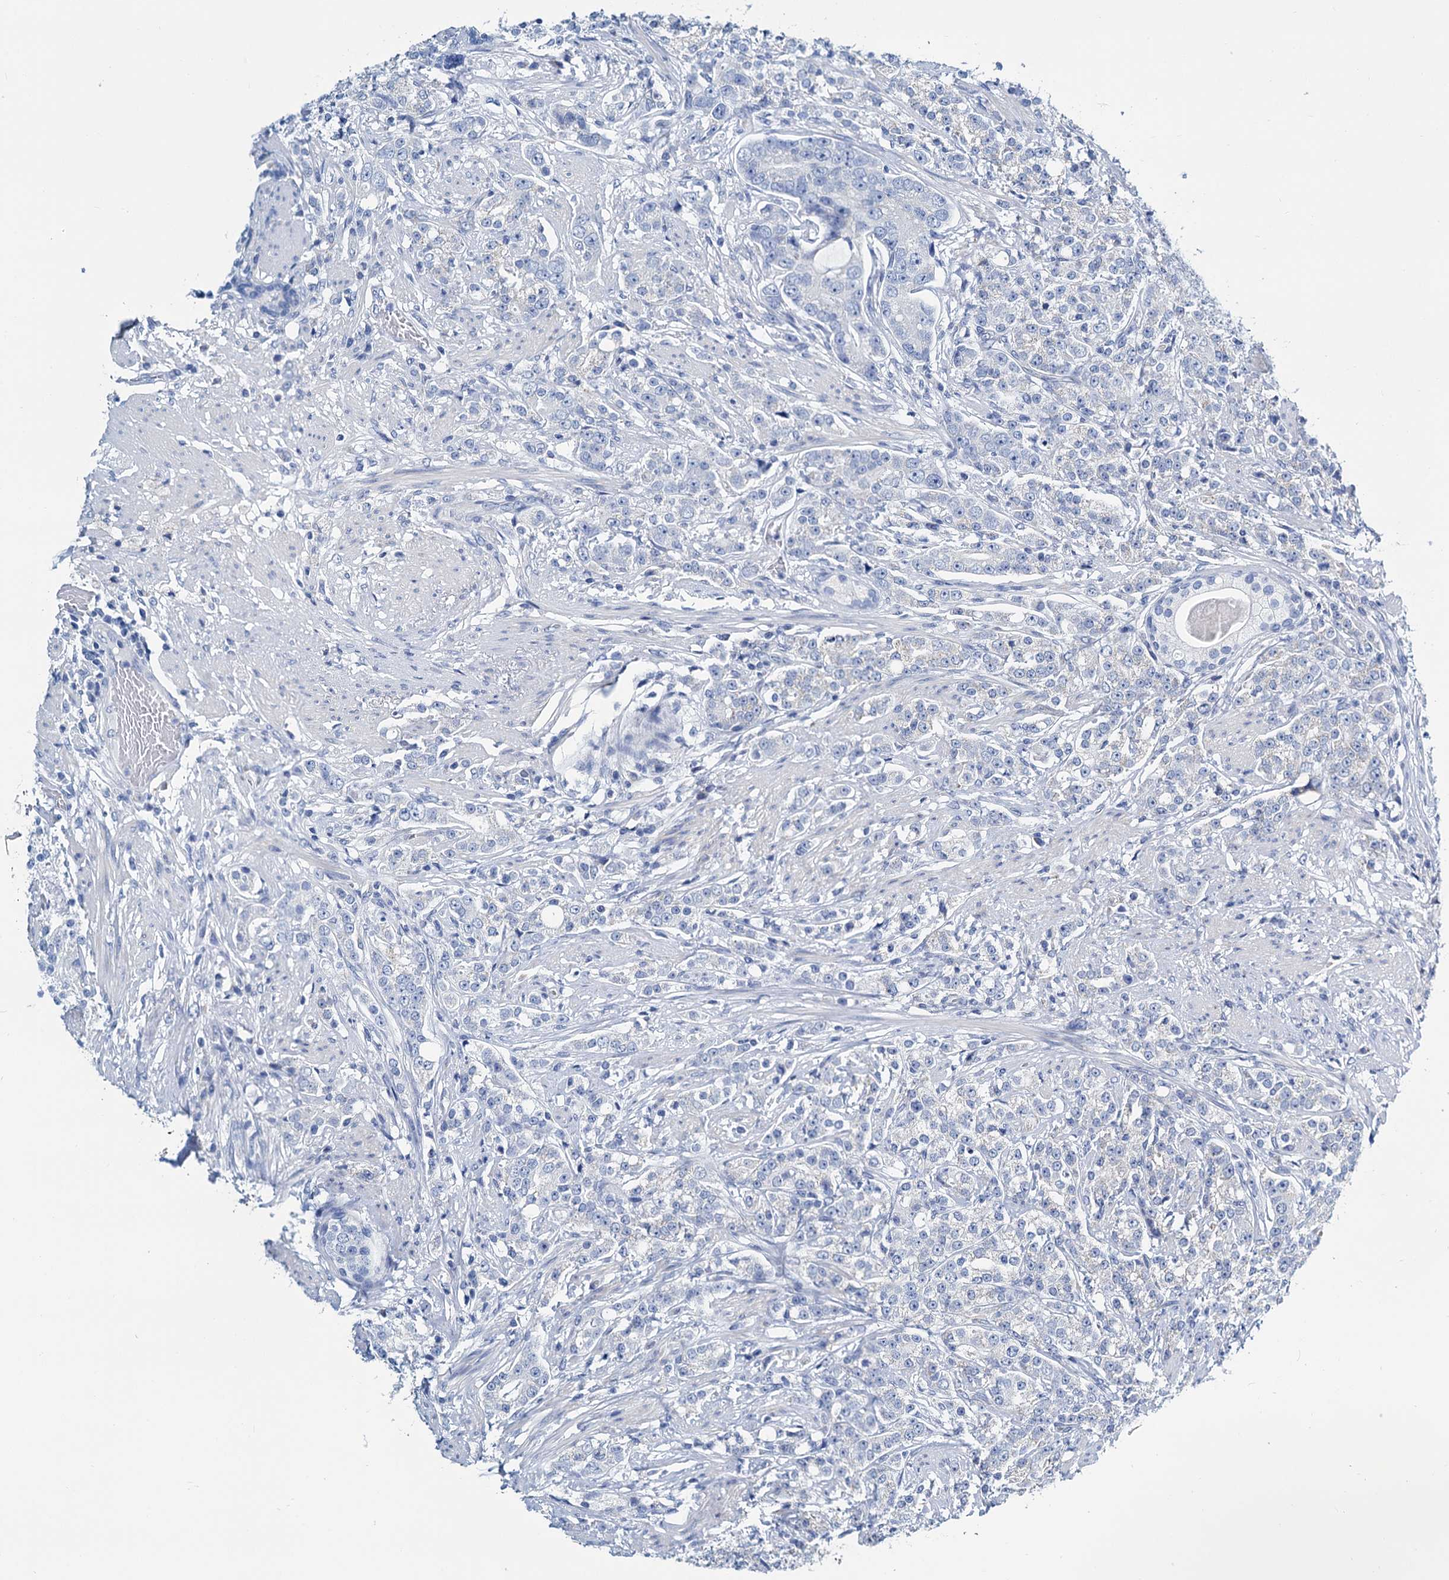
{"staining": {"intensity": "negative", "quantity": "none", "location": "none"}, "tissue": "prostate cancer", "cell_type": "Tumor cells", "image_type": "cancer", "snomed": [{"axis": "morphology", "description": "Adenocarcinoma, High grade"}, {"axis": "topography", "description": "Prostate"}], "caption": "Prostate cancer (high-grade adenocarcinoma) stained for a protein using IHC demonstrates no positivity tumor cells.", "gene": "SLC1A3", "patient": {"sex": "male", "age": 69}}